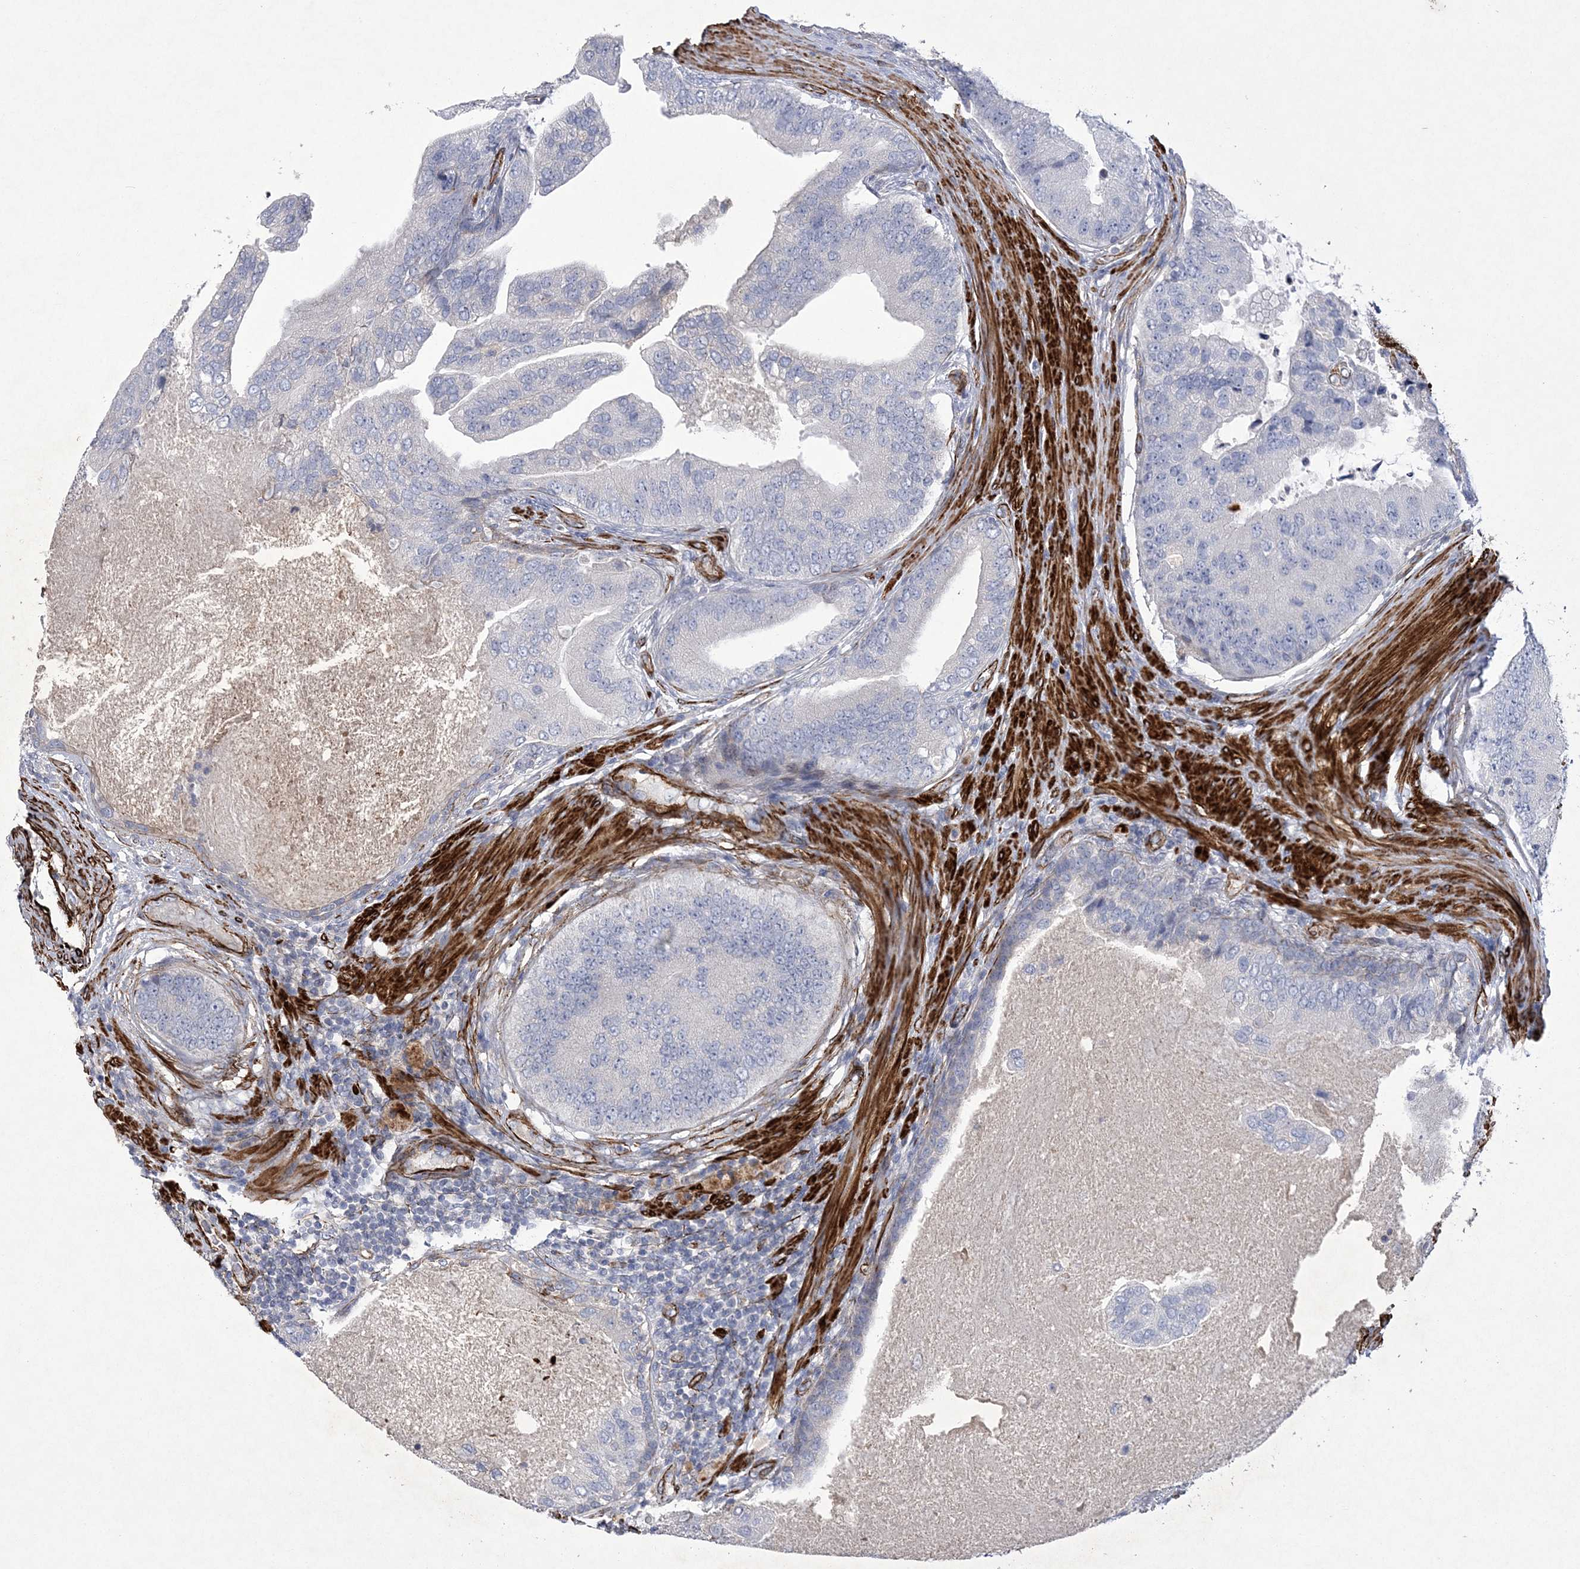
{"staining": {"intensity": "negative", "quantity": "none", "location": "none"}, "tissue": "prostate cancer", "cell_type": "Tumor cells", "image_type": "cancer", "snomed": [{"axis": "morphology", "description": "Adenocarcinoma, High grade"}, {"axis": "topography", "description": "Prostate"}], "caption": "Tumor cells are negative for brown protein staining in adenocarcinoma (high-grade) (prostate).", "gene": "ARSJ", "patient": {"sex": "male", "age": 70}}